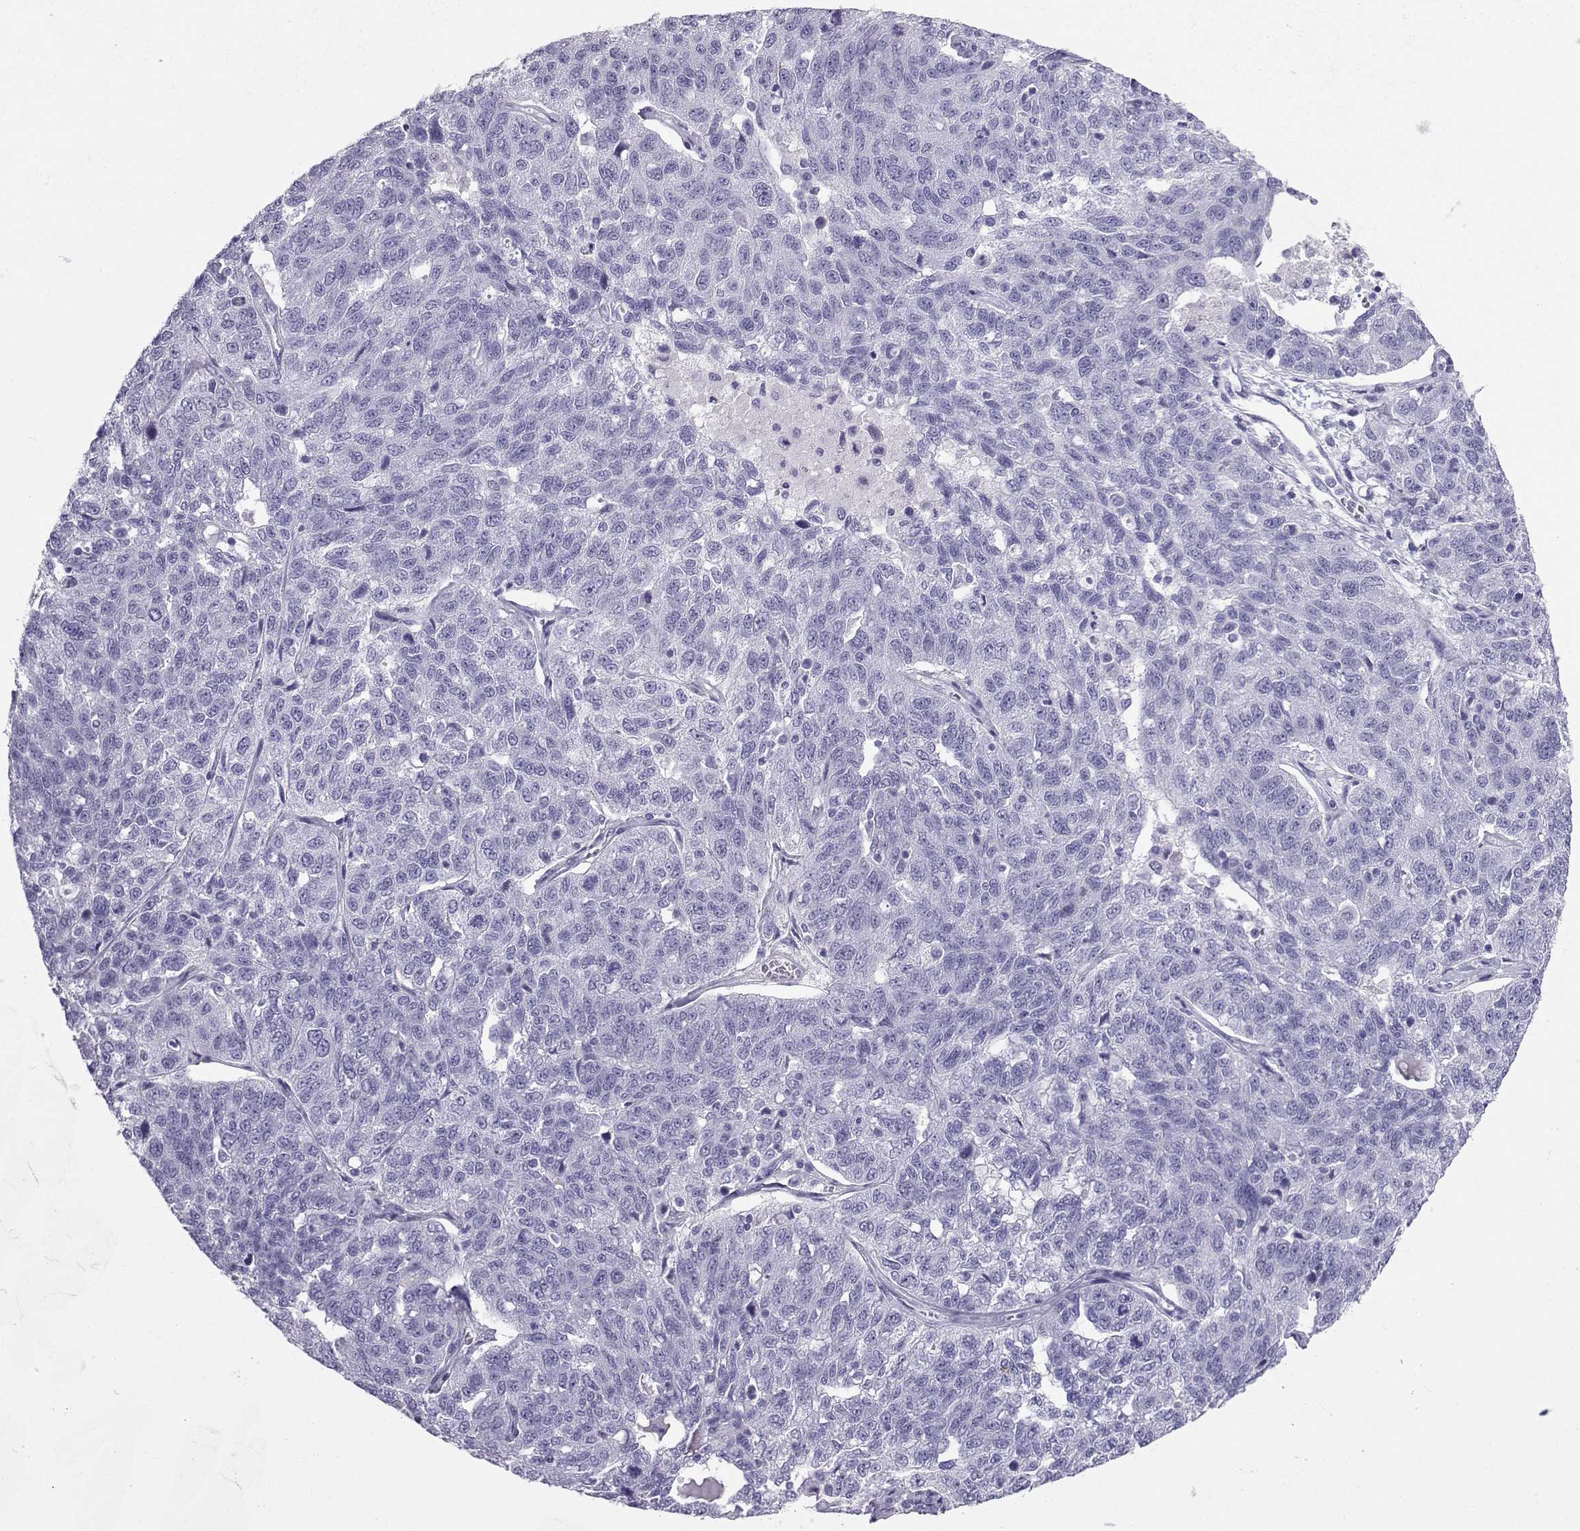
{"staining": {"intensity": "negative", "quantity": "none", "location": "none"}, "tissue": "ovarian cancer", "cell_type": "Tumor cells", "image_type": "cancer", "snomed": [{"axis": "morphology", "description": "Cystadenocarcinoma, serous, NOS"}, {"axis": "topography", "description": "Ovary"}], "caption": "An IHC photomicrograph of ovarian cancer is shown. There is no staining in tumor cells of ovarian cancer.", "gene": "LORICRIN", "patient": {"sex": "female", "age": 71}}